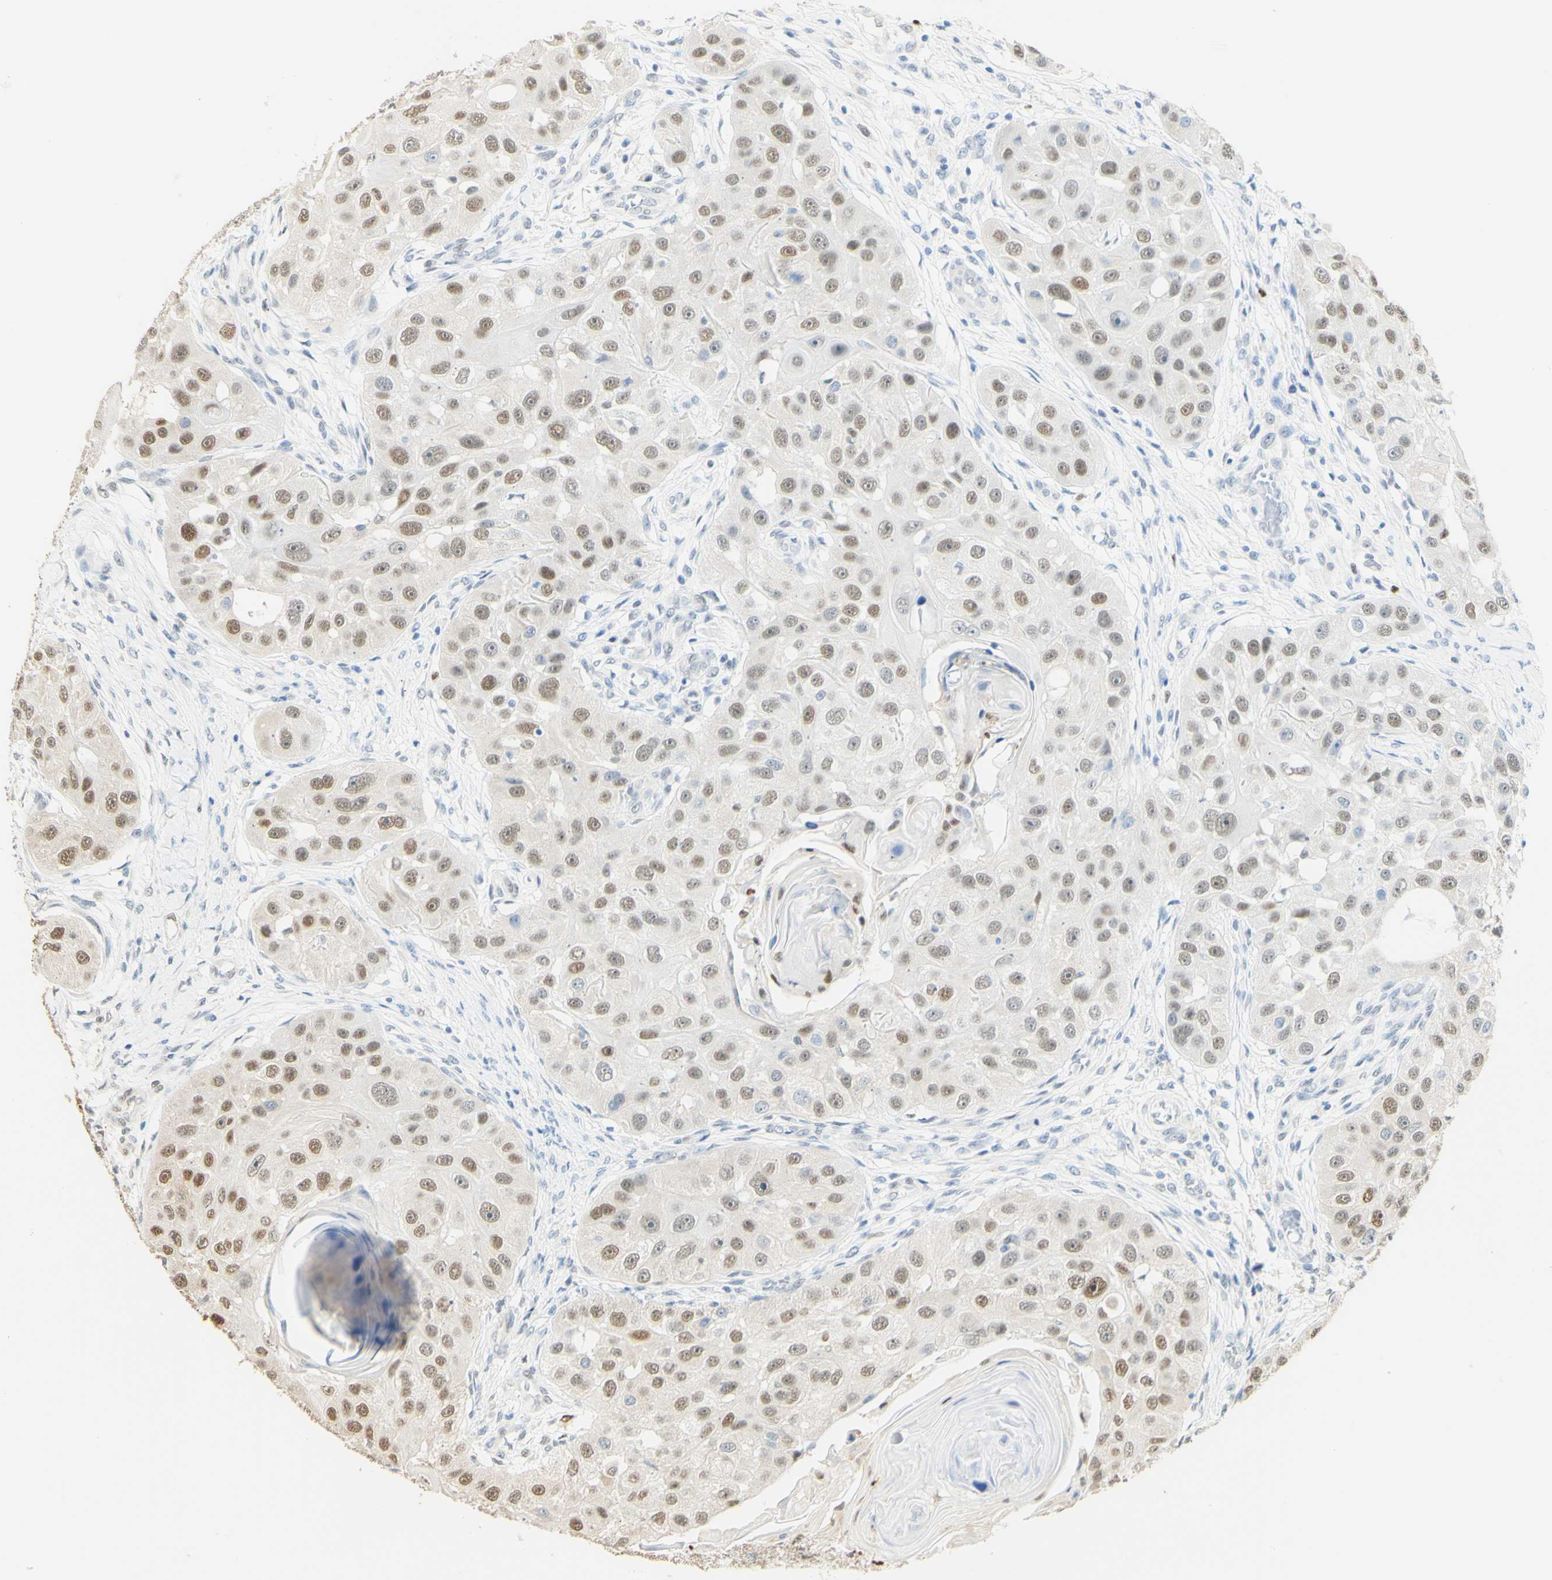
{"staining": {"intensity": "weak", "quantity": "25%-75%", "location": "nuclear"}, "tissue": "head and neck cancer", "cell_type": "Tumor cells", "image_type": "cancer", "snomed": [{"axis": "morphology", "description": "Normal tissue, NOS"}, {"axis": "morphology", "description": "Squamous cell carcinoma, NOS"}, {"axis": "topography", "description": "Skeletal muscle"}, {"axis": "topography", "description": "Head-Neck"}], "caption": "Human head and neck squamous cell carcinoma stained with a brown dye reveals weak nuclear positive expression in approximately 25%-75% of tumor cells.", "gene": "MAP3K4", "patient": {"sex": "male", "age": 51}}